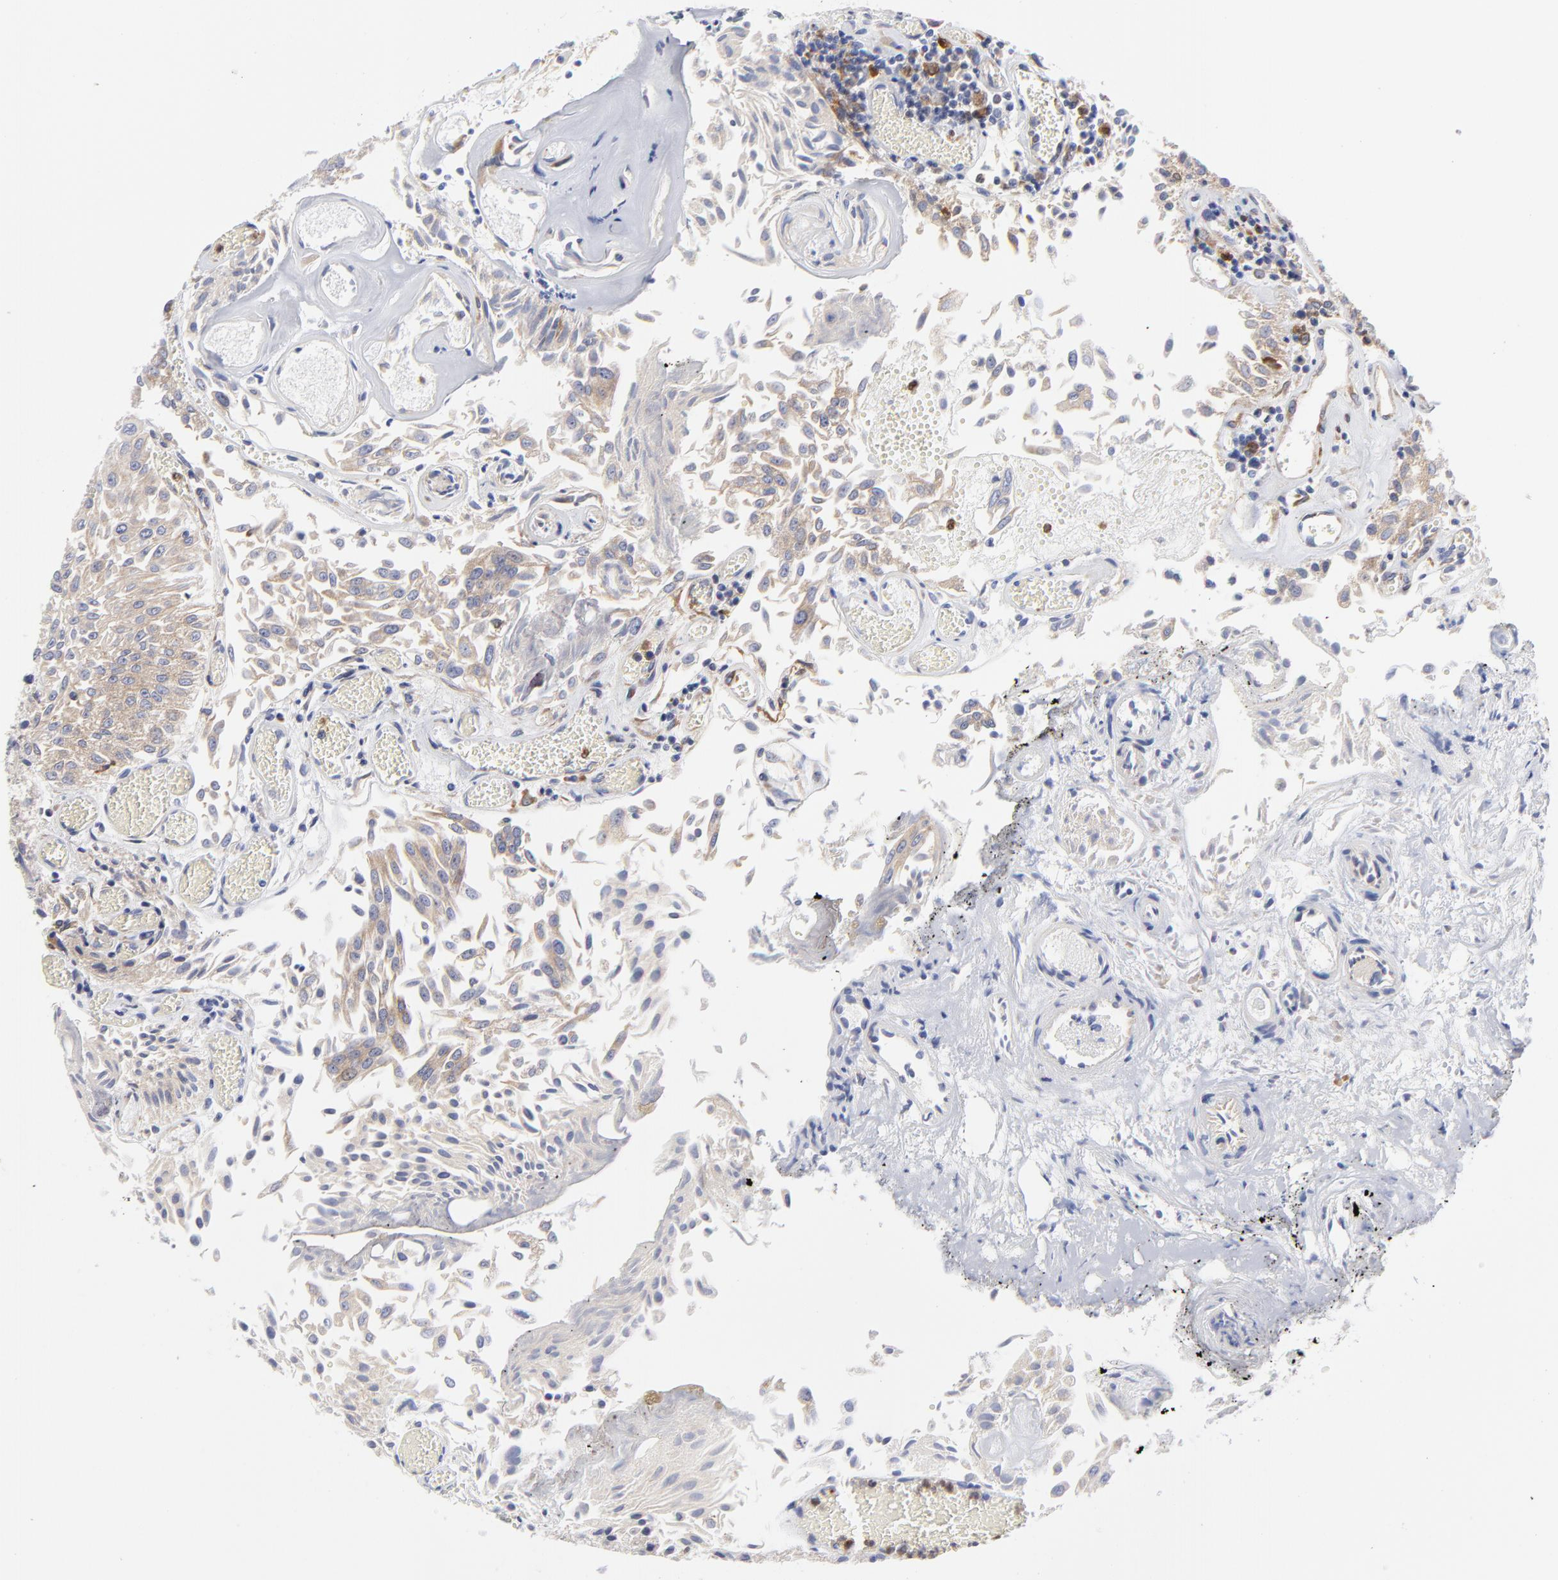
{"staining": {"intensity": "weak", "quantity": ">75%", "location": "cytoplasmic/membranous"}, "tissue": "urothelial cancer", "cell_type": "Tumor cells", "image_type": "cancer", "snomed": [{"axis": "morphology", "description": "Urothelial carcinoma, Low grade"}, {"axis": "topography", "description": "Urinary bladder"}], "caption": "Urothelial carcinoma (low-grade) stained for a protein exhibits weak cytoplasmic/membranous positivity in tumor cells.", "gene": "MOSPD2", "patient": {"sex": "male", "age": 86}}